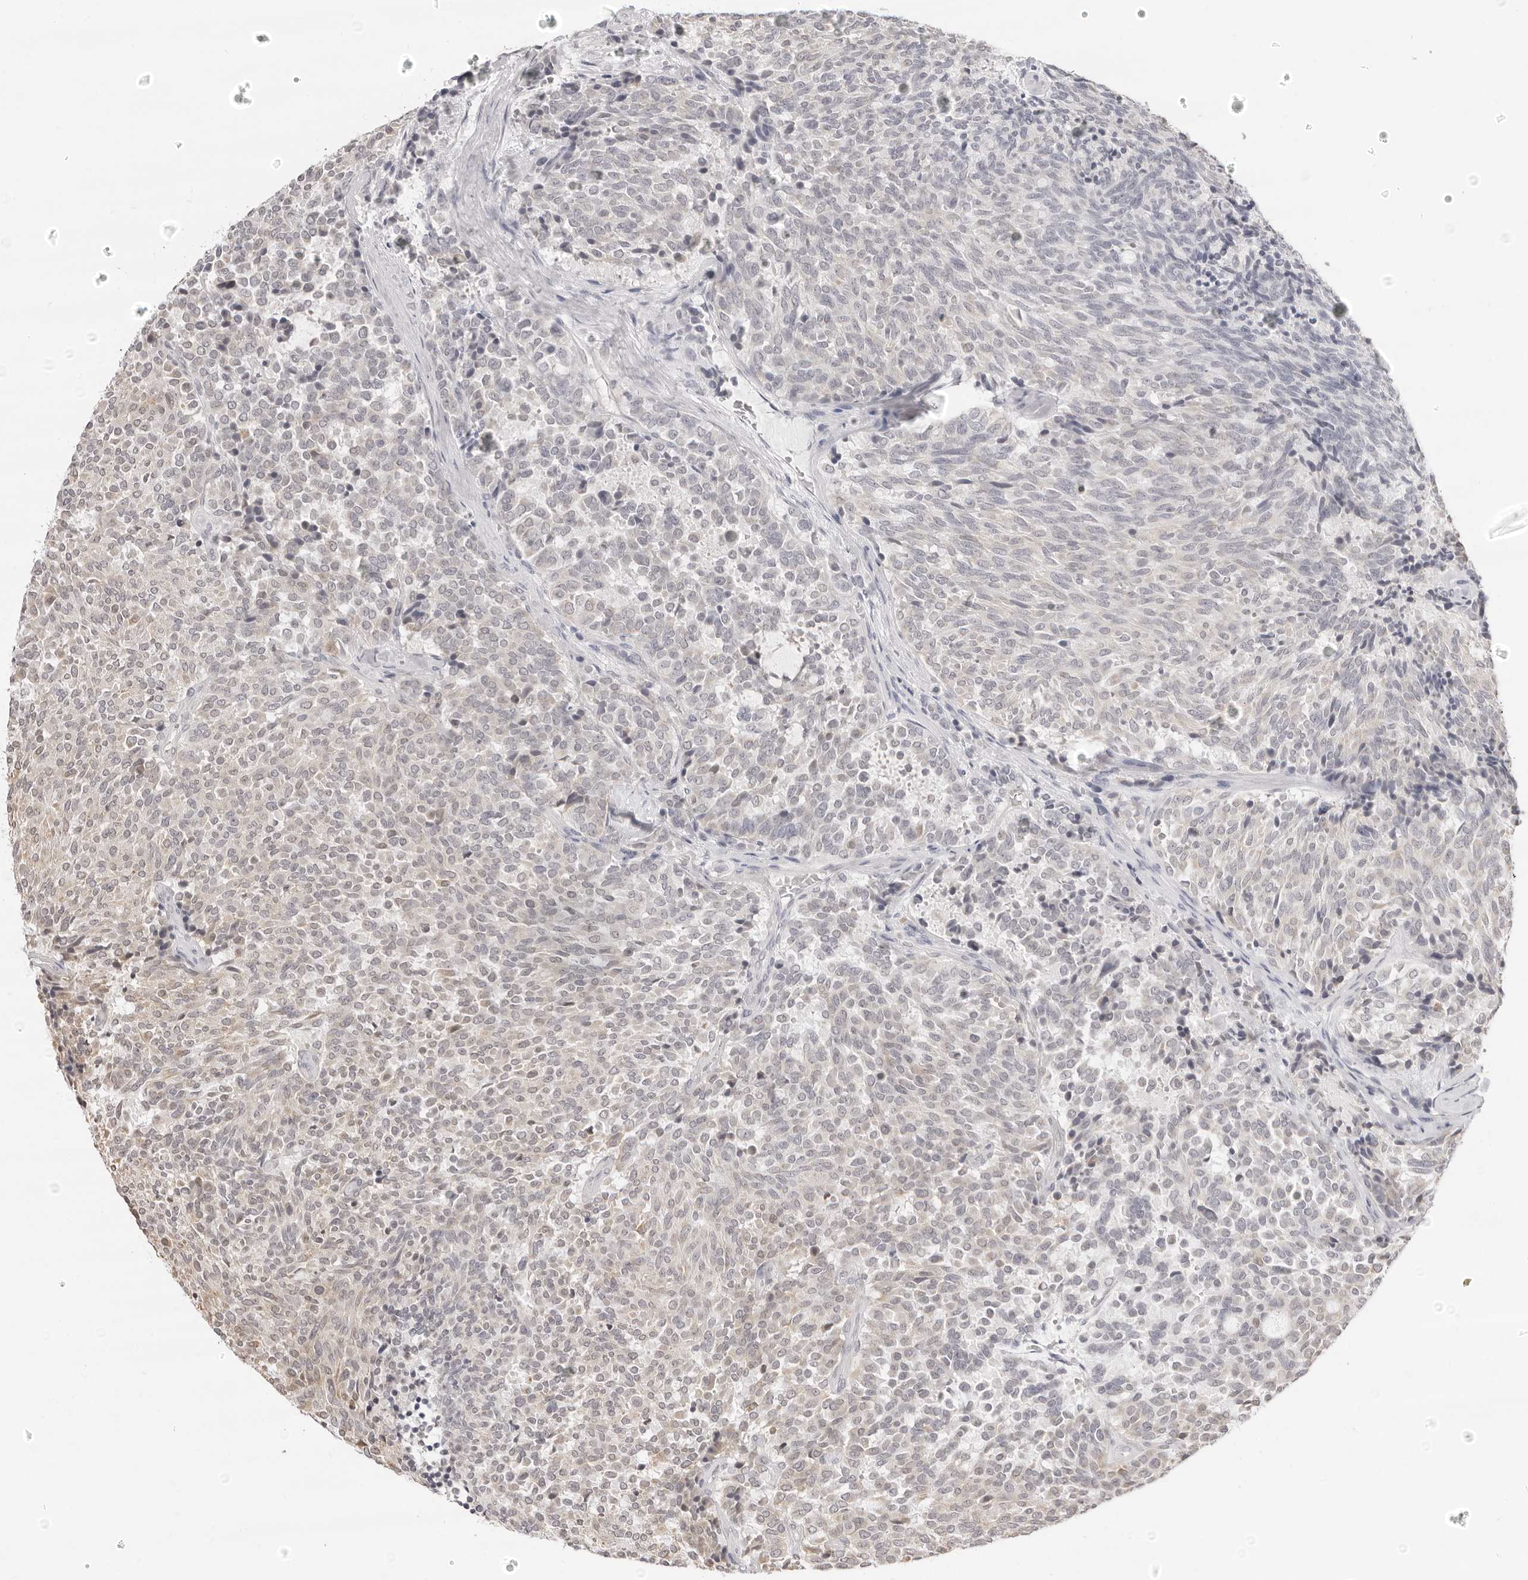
{"staining": {"intensity": "negative", "quantity": "none", "location": "none"}, "tissue": "carcinoid", "cell_type": "Tumor cells", "image_type": "cancer", "snomed": [{"axis": "morphology", "description": "Carcinoid, malignant, NOS"}, {"axis": "topography", "description": "Pancreas"}], "caption": "High power microscopy micrograph of an immunohistochemistry (IHC) micrograph of carcinoid, revealing no significant staining in tumor cells.", "gene": "FDPS", "patient": {"sex": "female", "age": 54}}